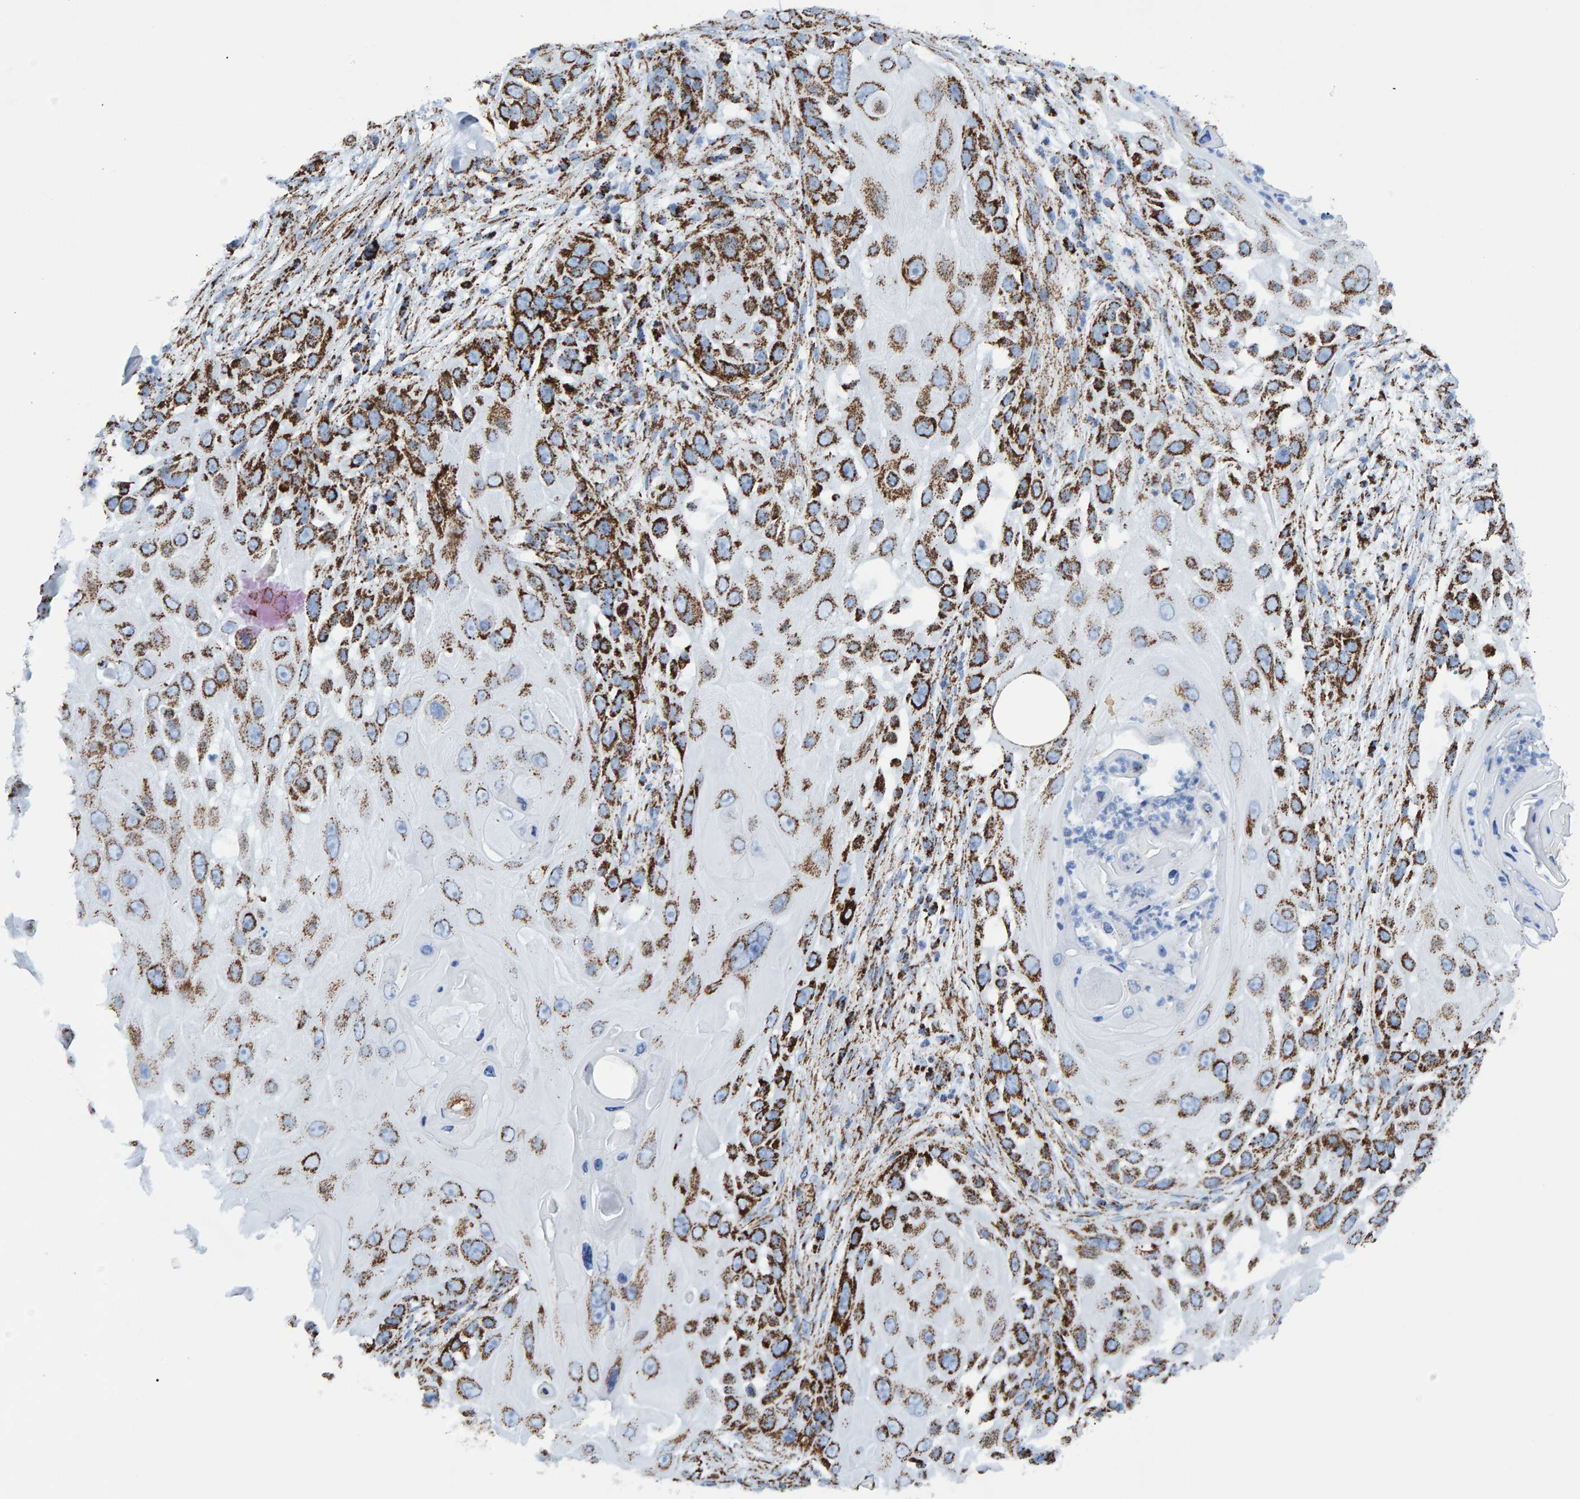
{"staining": {"intensity": "strong", "quantity": ">75%", "location": "cytoplasmic/membranous"}, "tissue": "skin cancer", "cell_type": "Tumor cells", "image_type": "cancer", "snomed": [{"axis": "morphology", "description": "Squamous cell carcinoma, NOS"}, {"axis": "topography", "description": "Skin"}], "caption": "IHC staining of skin squamous cell carcinoma, which exhibits high levels of strong cytoplasmic/membranous positivity in approximately >75% of tumor cells indicating strong cytoplasmic/membranous protein positivity. The staining was performed using DAB (3,3'-diaminobenzidine) (brown) for protein detection and nuclei were counterstained in hematoxylin (blue).", "gene": "ENSG00000262660", "patient": {"sex": "female", "age": 44}}